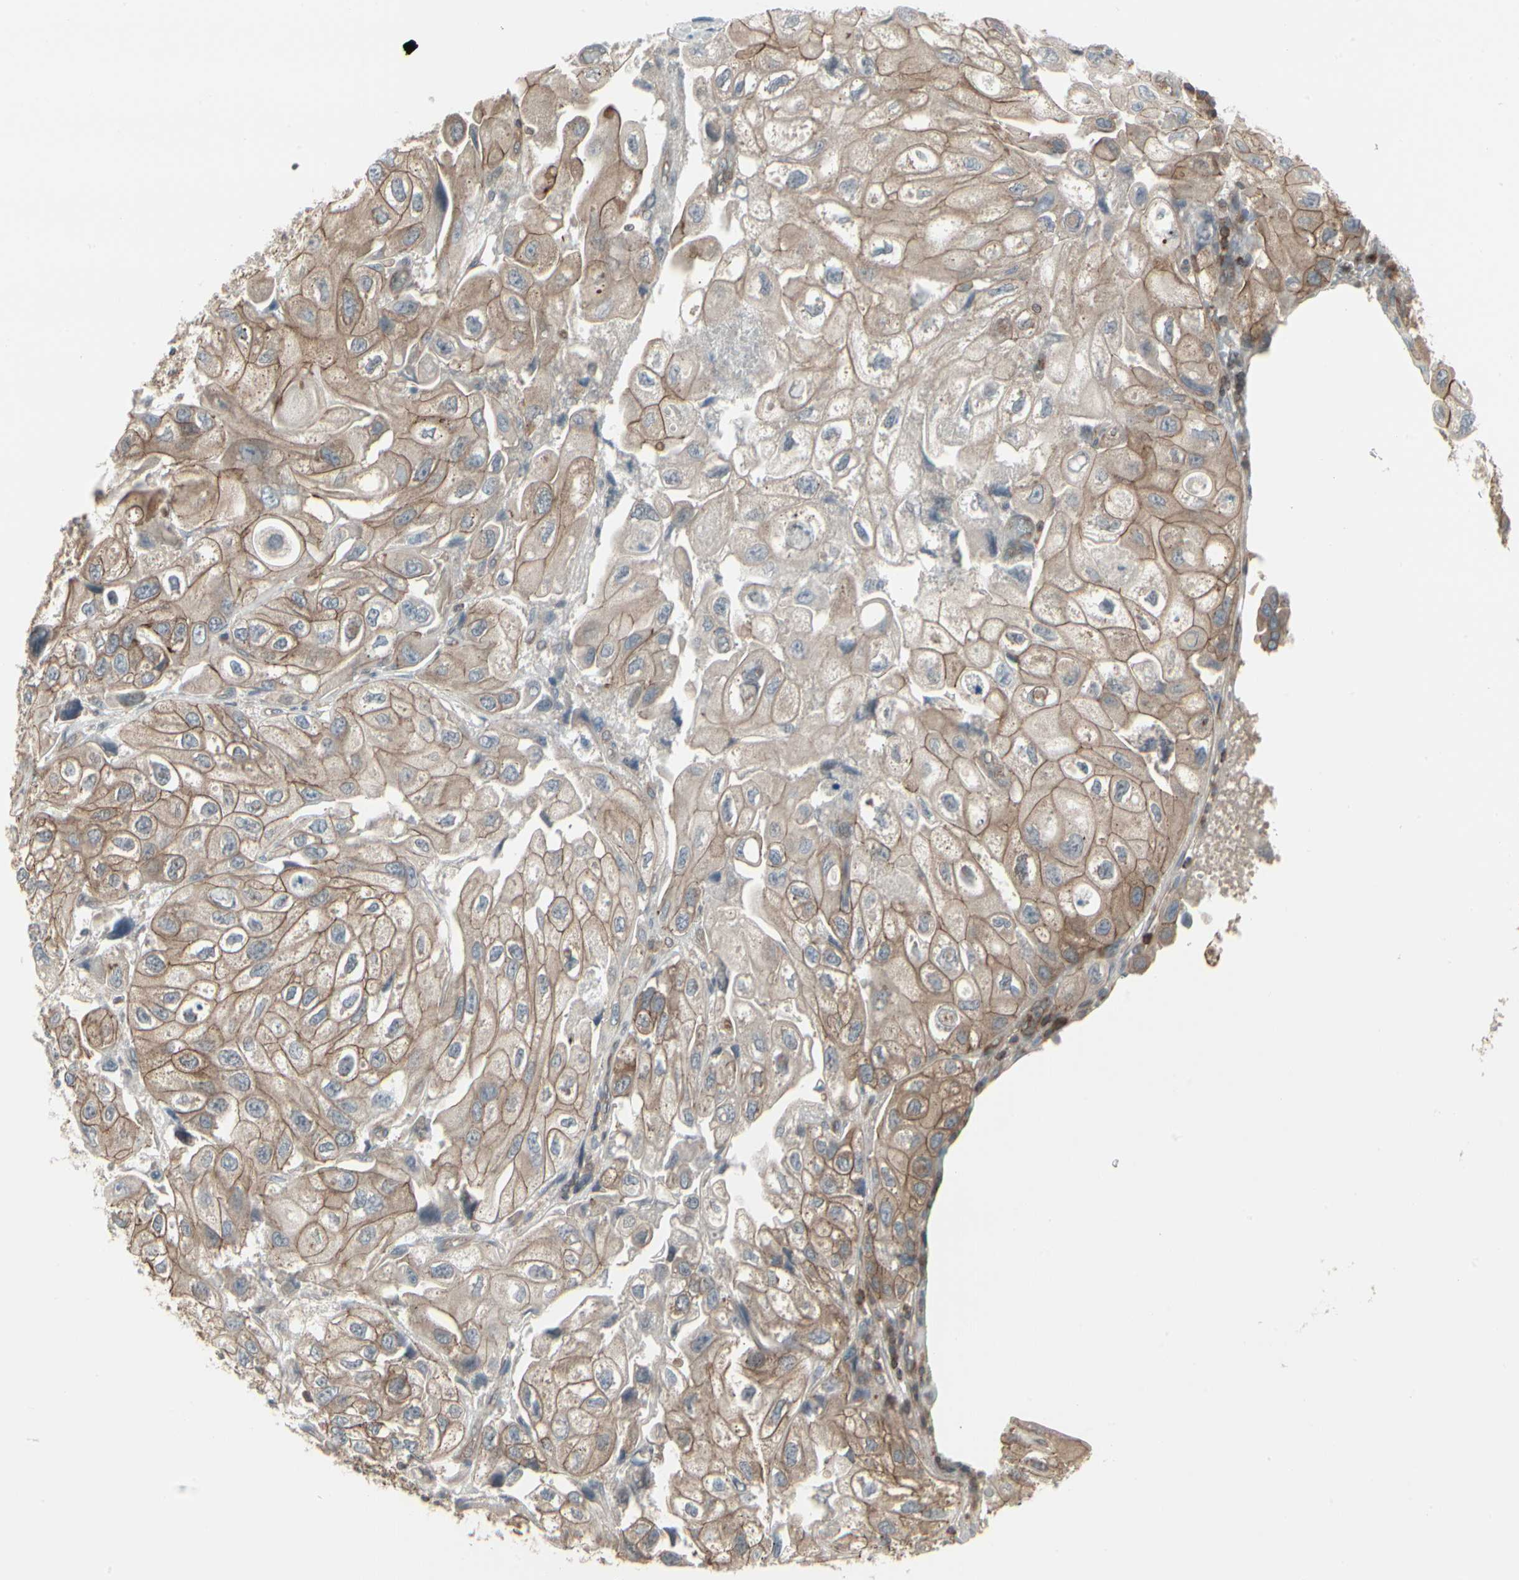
{"staining": {"intensity": "strong", "quantity": ">75%", "location": "cytoplasmic/membranous"}, "tissue": "urothelial cancer", "cell_type": "Tumor cells", "image_type": "cancer", "snomed": [{"axis": "morphology", "description": "Urothelial carcinoma, High grade"}, {"axis": "topography", "description": "Urinary bladder"}], "caption": "Immunohistochemical staining of human high-grade urothelial carcinoma reveals high levels of strong cytoplasmic/membranous expression in approximately >75% of tumor cells.", "gene": "EPS15", "patient": {"sex": "female", "age": 64}}